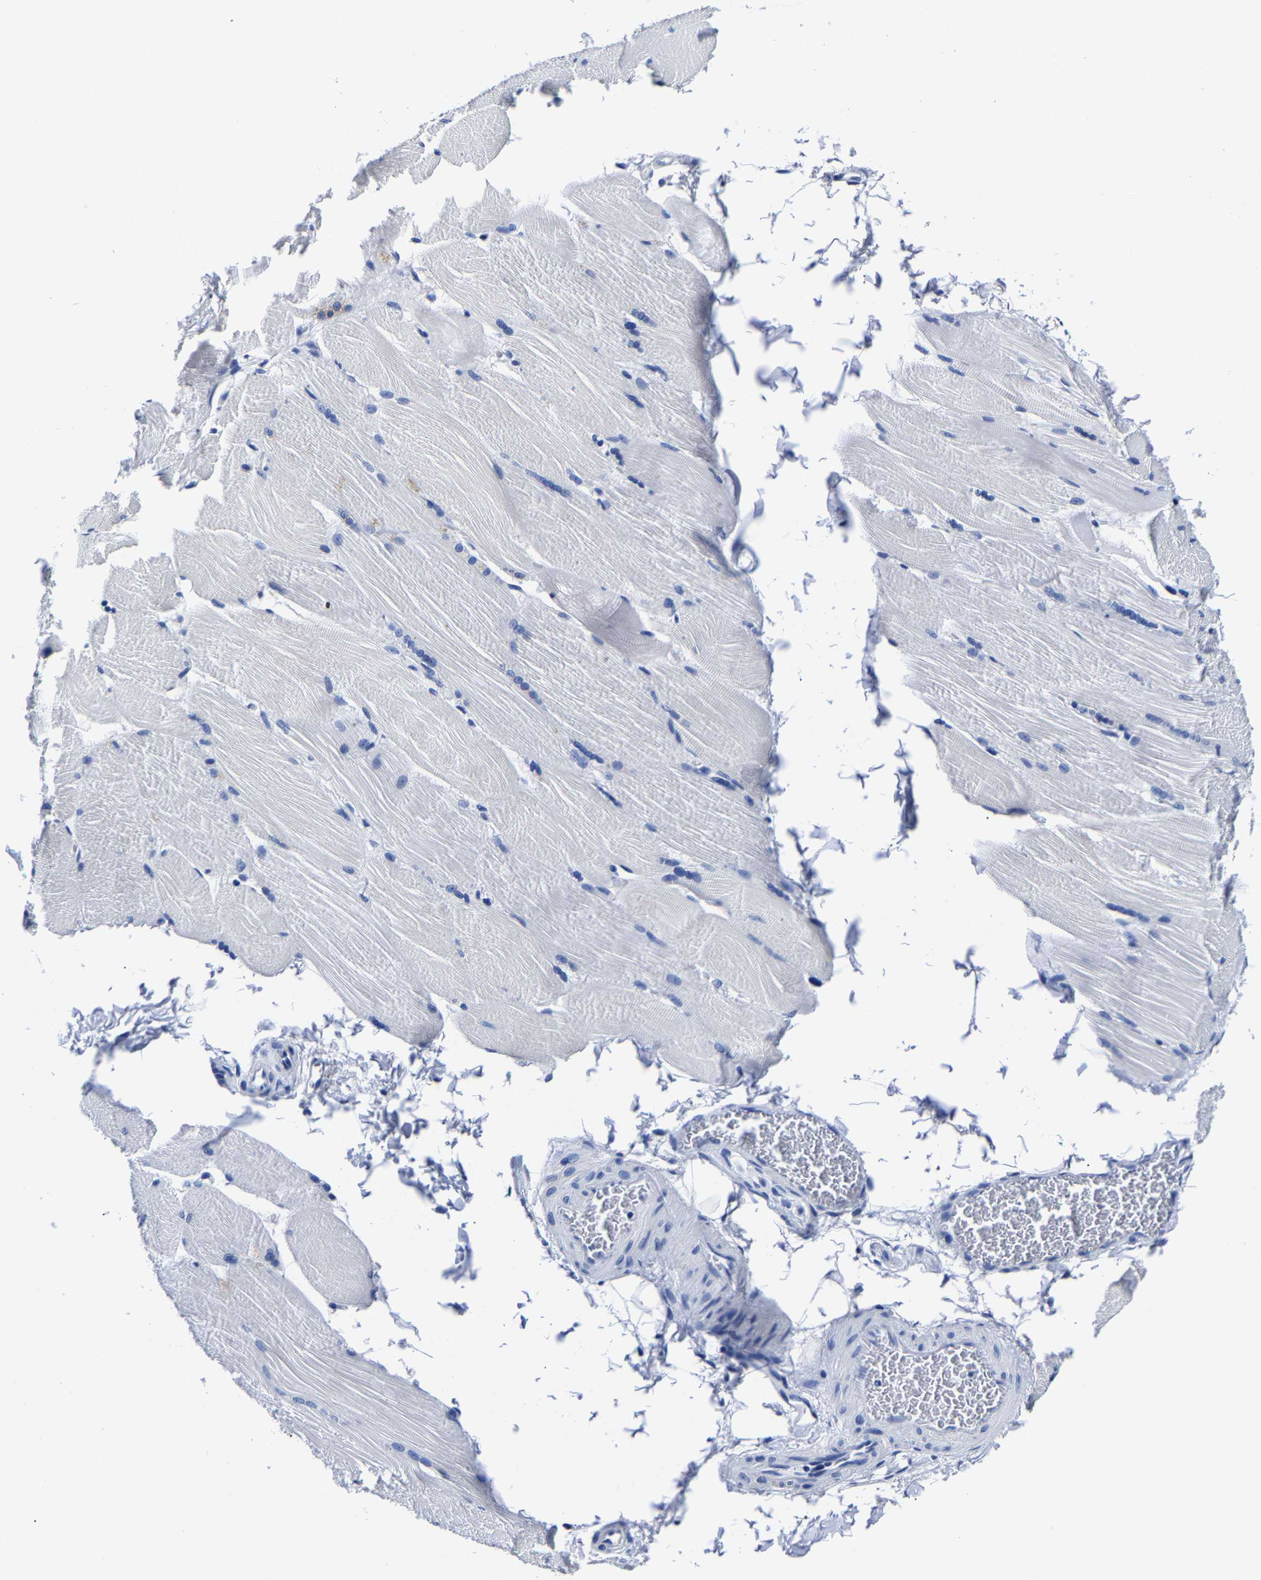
{"staining": {"intensity": "negative", "quantity": "none", "location": "none"}, "tissue": "skeletal muscle", "cell_type": "Myocytes", "image_type": "normal", "snomed": [{"axis": "morphology", "description": "Normal tissue, NOS"}, {"axis": "topography", "description": "Skin"}, {"axis": "topography", "description": "Skeletal muscle"}], "caption": "Protein analysis of normal skeletal muscle reveals no significant positivity in myocytes. (DAB immunohistochemistry visualized using brightfield microscopy, high magnification).", "gene": "CPA2", "patient": {"sex": "male", "age": 83}}